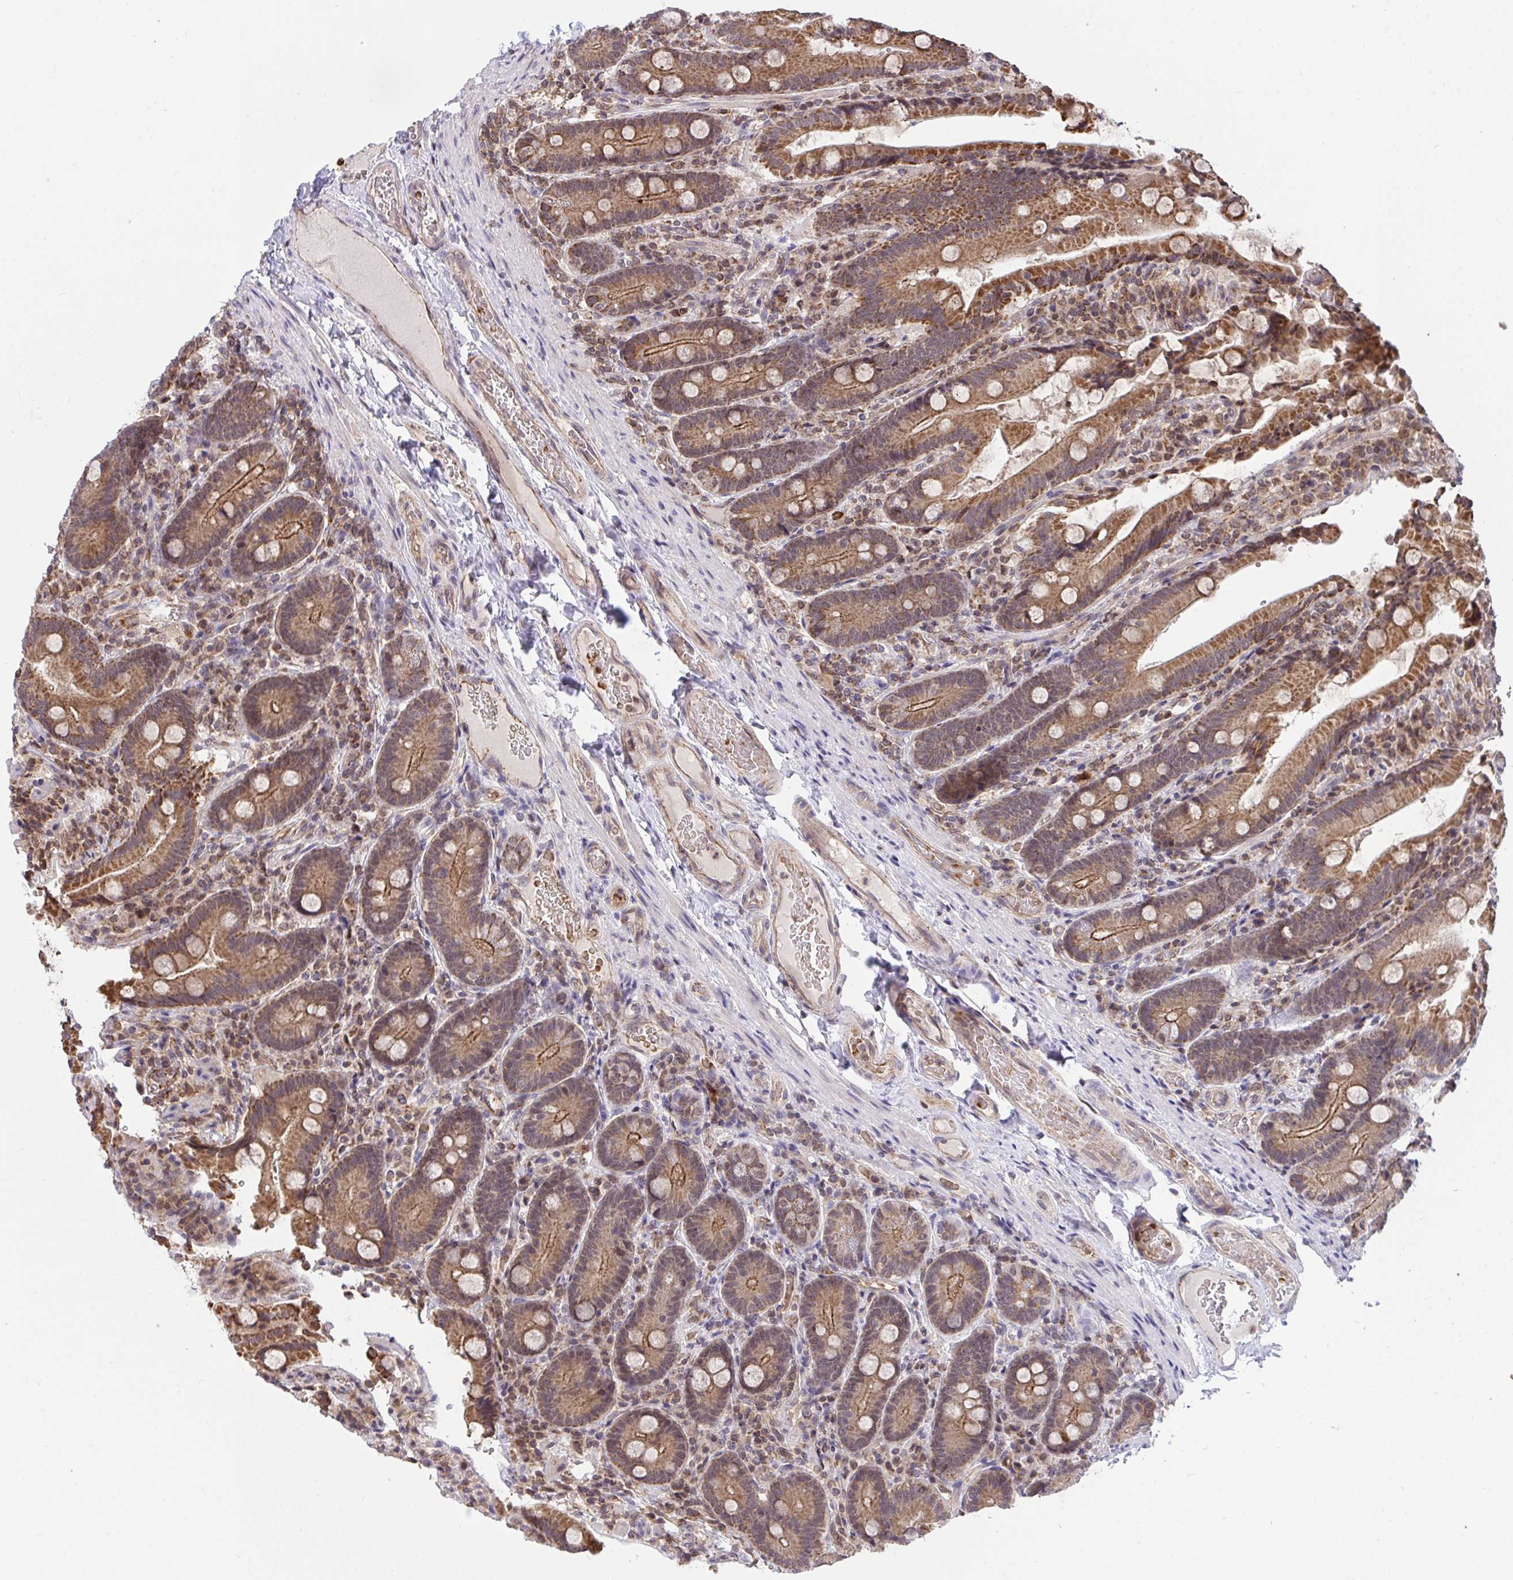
{"staining": {"intensity": "moderate", "quantity": ">75%", "location": "cytoplasmic/membranous"}, "tissue": "duodenum", "cell_type": "Glandular cells", "image_type": "normal", "snomed": [{"axis": "morphology", "description": "Normal tissue, NOS"}, {"axis": "topography", "description": "Duodenum"}], "caption": "High-magnification brightfield microscopy of unremarkable duodenum stained with DAB (brown) and counterstained with hematoxylin (blue). glandular cells exhibit moderate cytoplasmic/membranous positivity is appreciated in approximately>75% of cells.", "gene": "PPP1CA", "patient": {"sex": "female", "age": 62}}